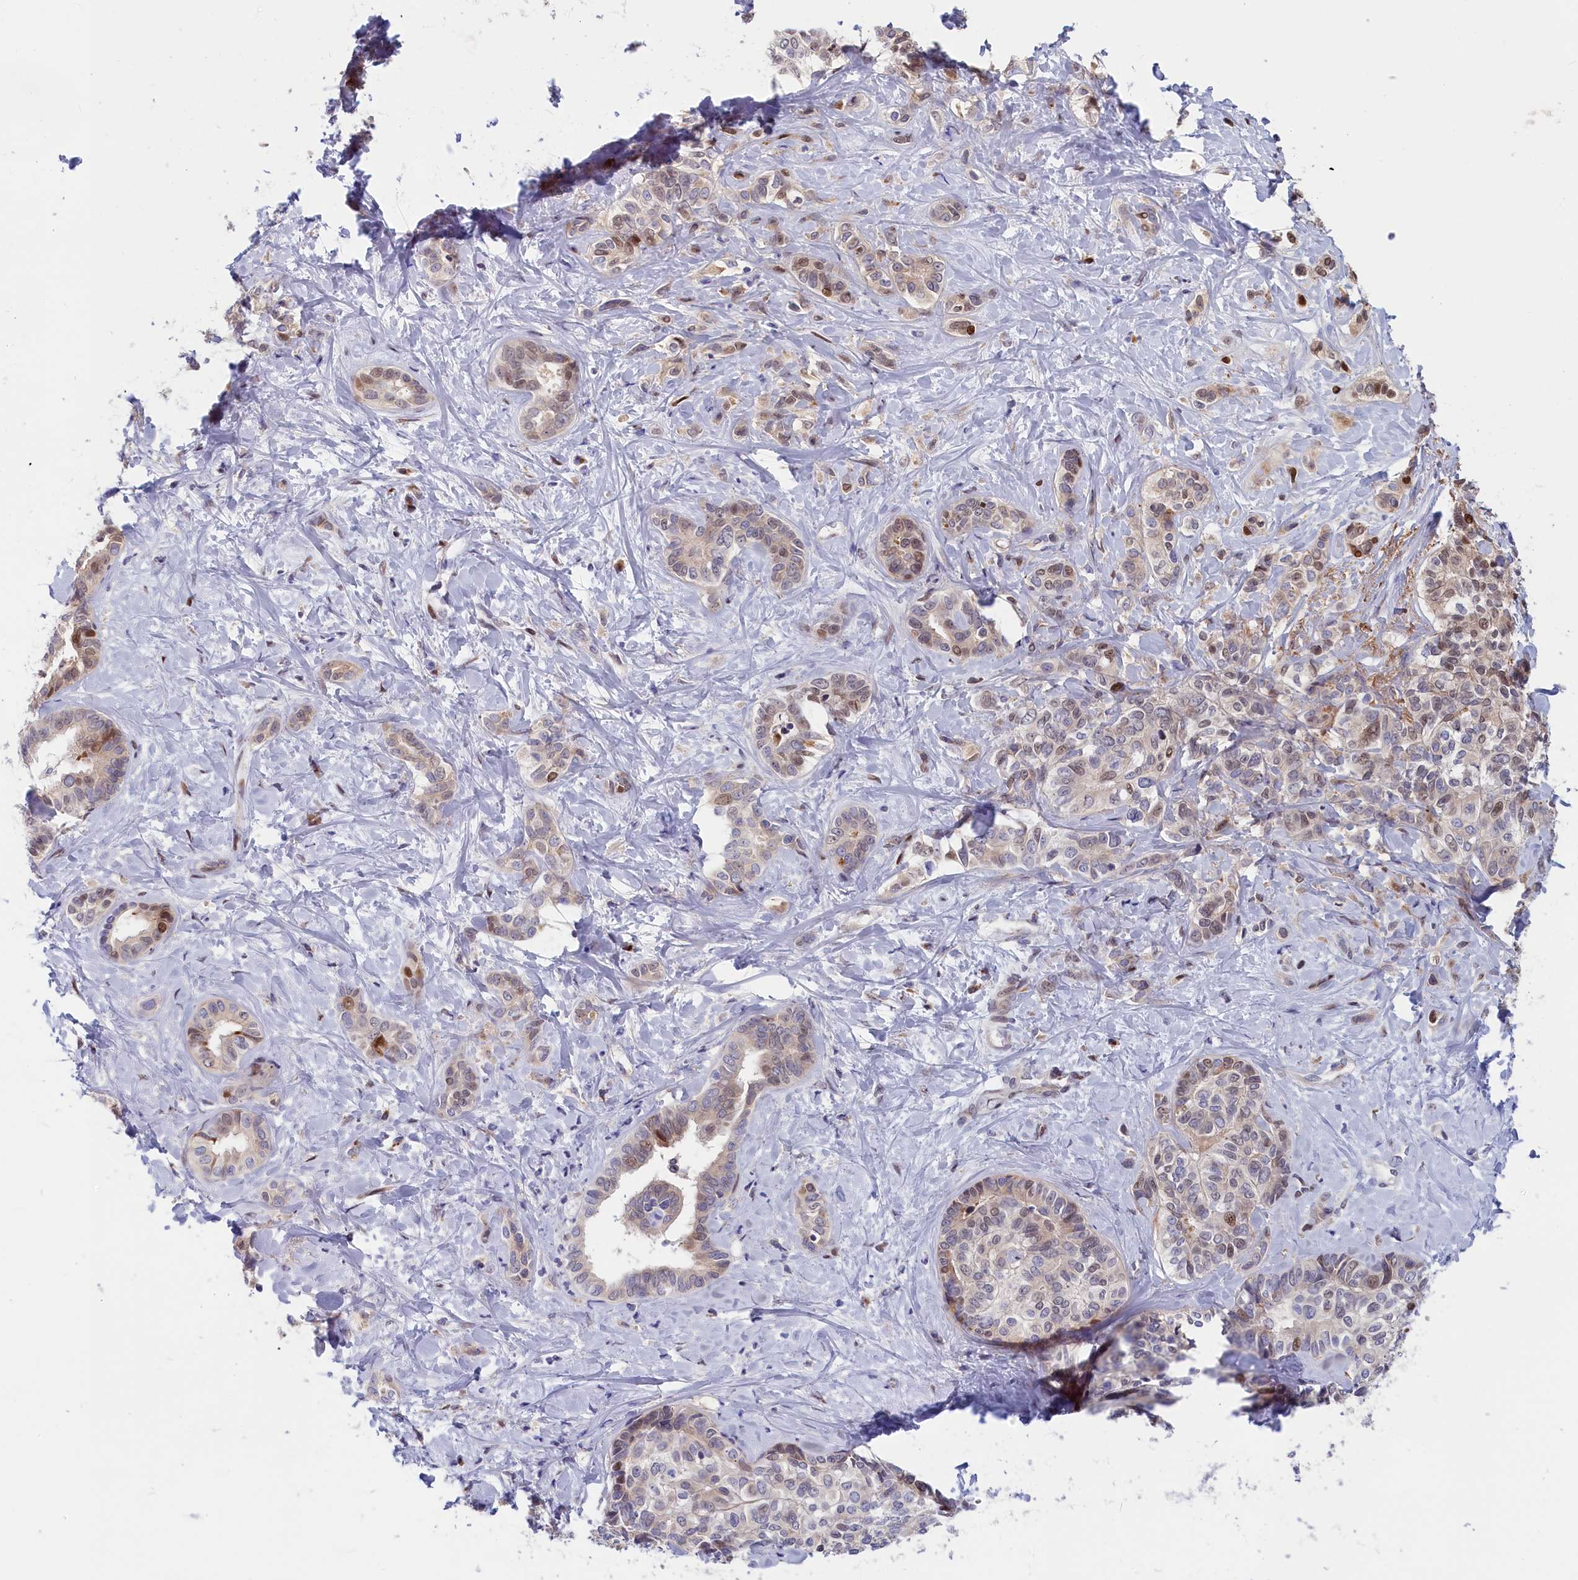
{"staining": {"intensity": "moderate", "quantity": "<25%", "location": "nuclear"}, "tissue": "liver cancer", "cell_type": "Tumor cells", "image_type": "cancer", "snomed": [{"axis": "morphology", "description": "Cholangiocarcinoma"}, {"axis": "topography", "description": "Liver"}], "caption": "Moderate nuclear protein positivity is seen in approximately <25% of tumor cells in liver cancer (cholangiocarcinoma).", "gene": "CHST12", "patient": {"sex": "female", "age": 77}}